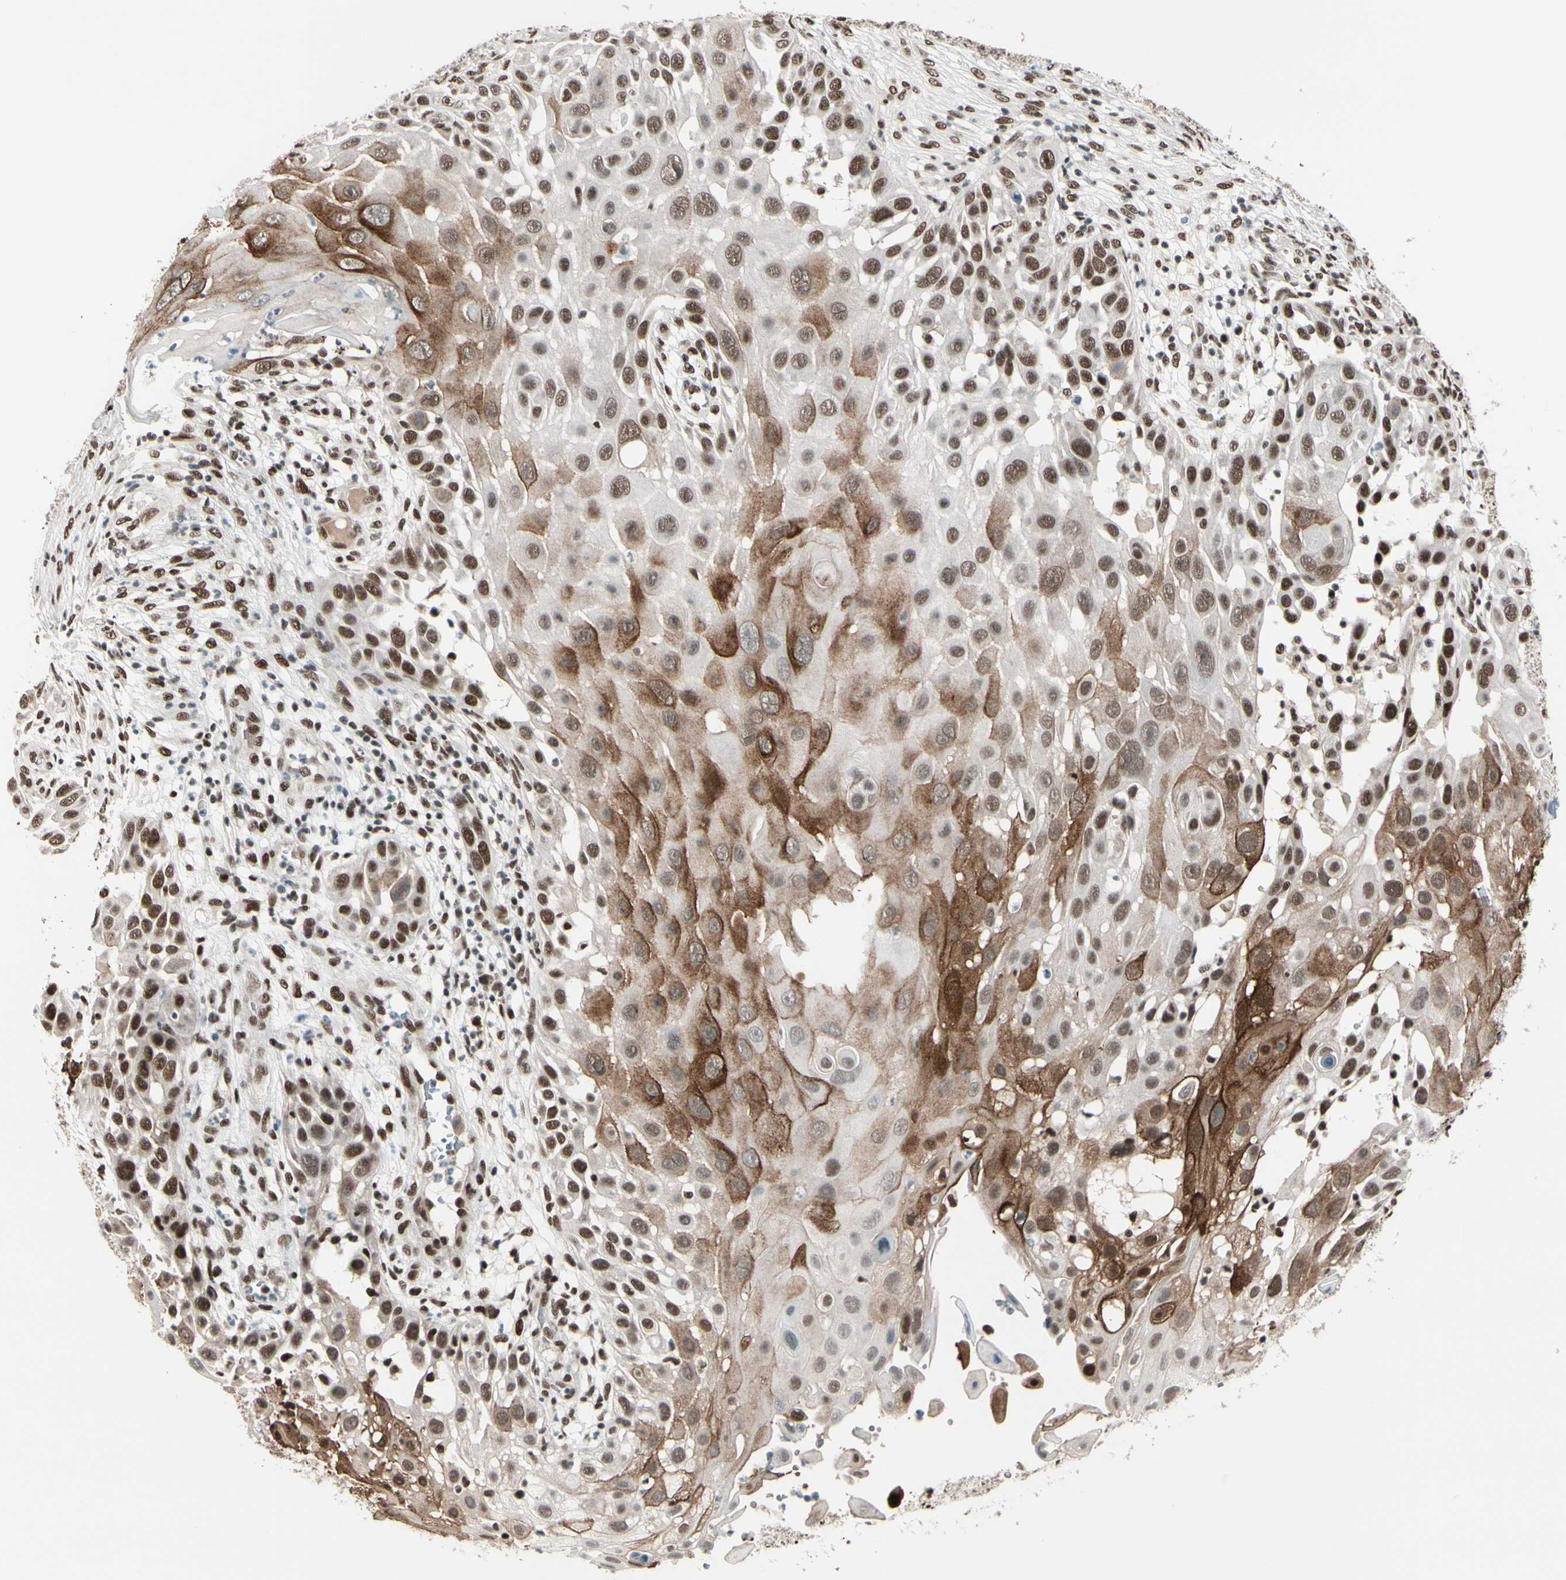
{"staining": {"intensity": "moderate", "quantity": ">75%", "location": "cytoplasmic/membranous,nuclear"}, "tissue": "skin cancer", "cell_type": "Tumor cells", "image_type": "cancer", "snomed": [{"axis": "morphology", "description": "Squamous cell carcinoma, NOS"}, {"axis": "topography", "description": "Skin"}], "caption": "DAB immunohistochemical staining of squamous cell carcinoma (skin) exhibits moderate cytoplasmic/membranous and nuclear protein expression in approximately >75% of tumor cells.", "gene": "CHAMP1", "patient": {"sex": "female", "age": 44}}